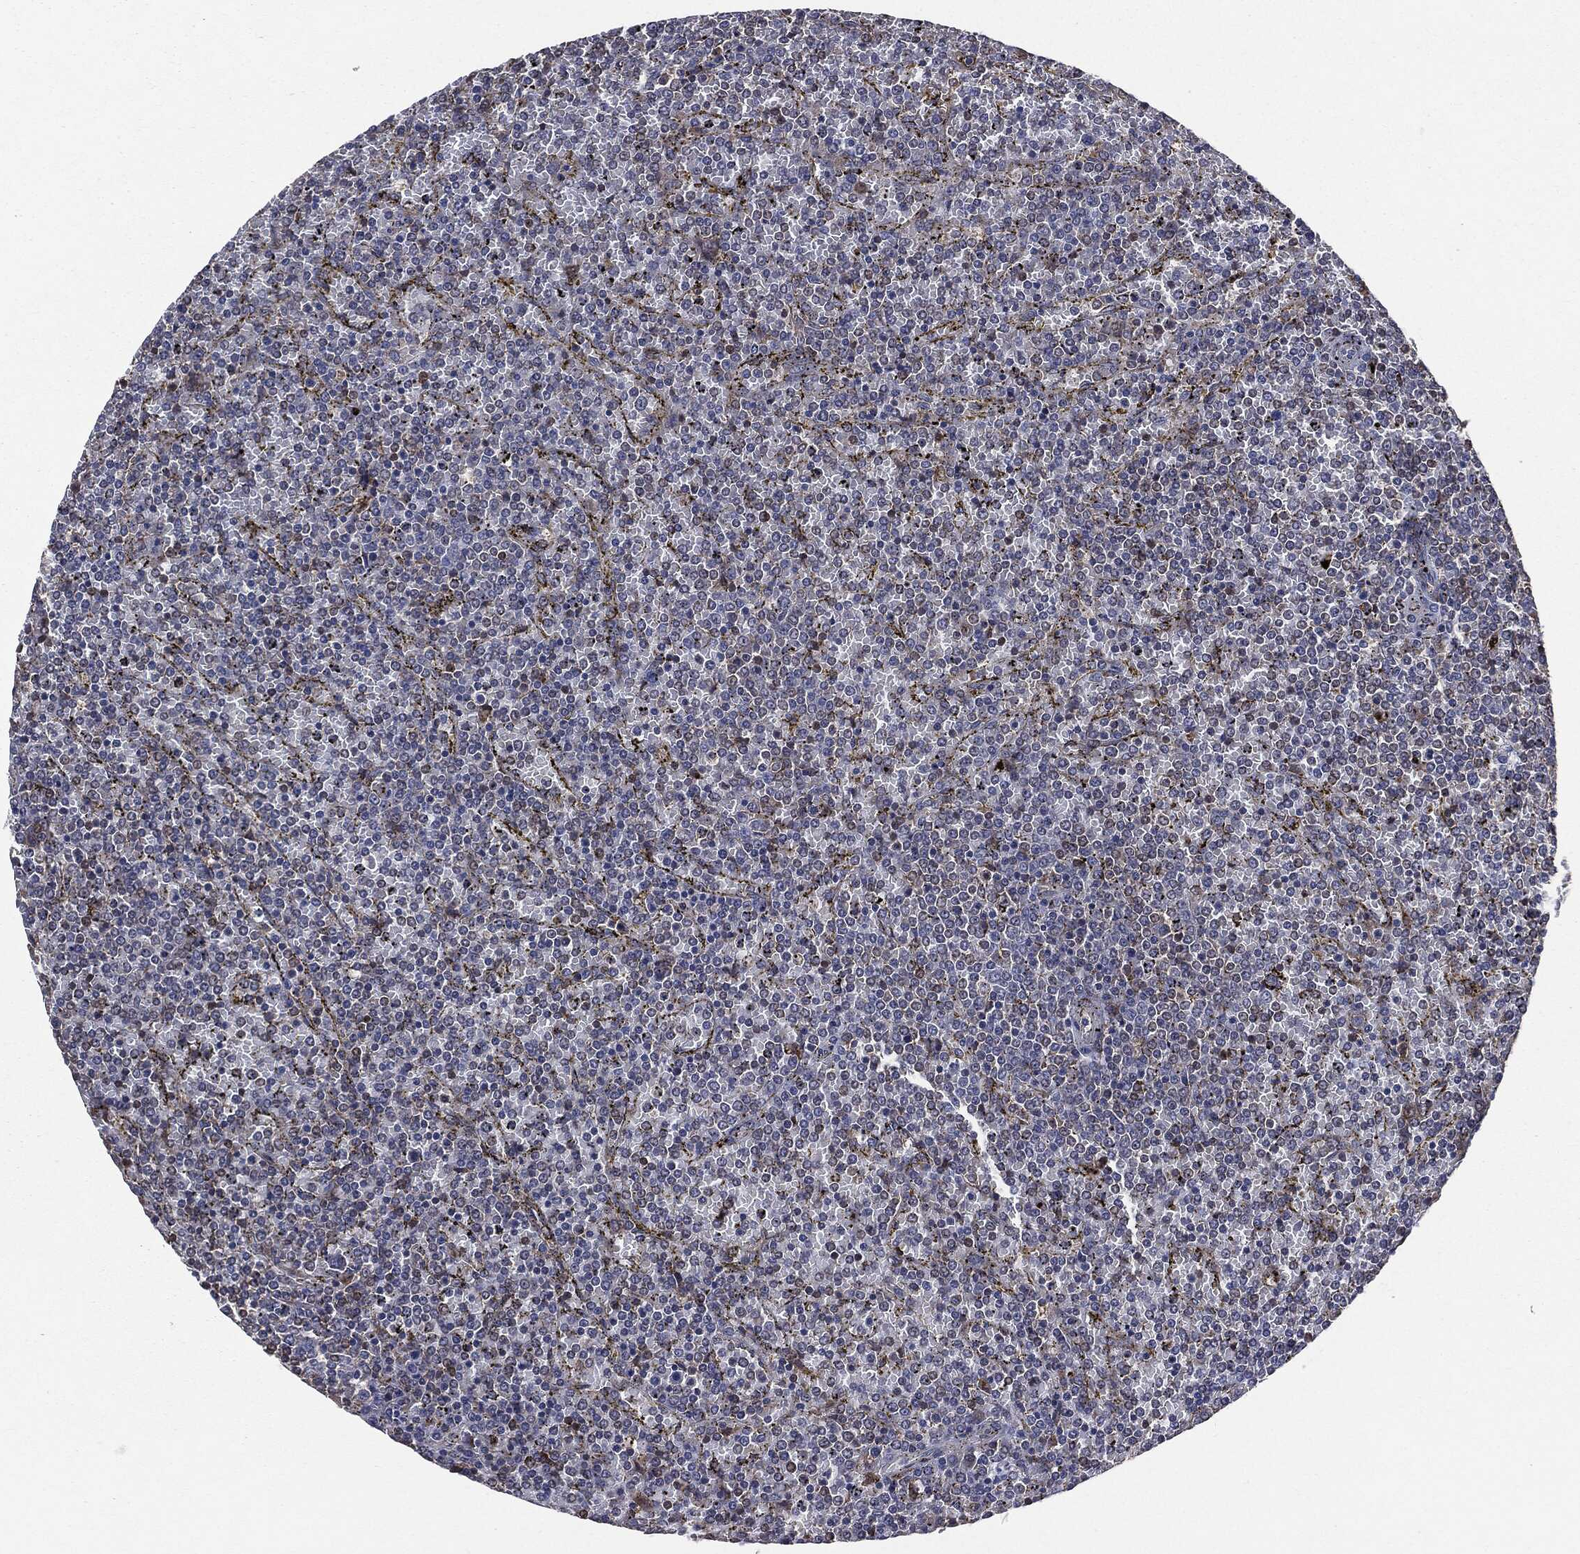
{"staining": {"intensity": "negative", "quantity": "none", "location": "none"}, "tissue": "lymphoma", "cell_type": "Tumor cells", "image_type": "cancer", "snomed": [{"axis": "morphology", "description": "Malignant lymphoma, non-Hodgkin's type, Low grade"}, {"axis": "topography", "description": "Spleen"}], "caption": "The photomicrograph demonstrates no significant staining in tumor cells of malignant lymphoma, non-Hodgkin's type (low-grade).", "gene": "PLOD3", "patient": {"sex": "female", "age": 77}}